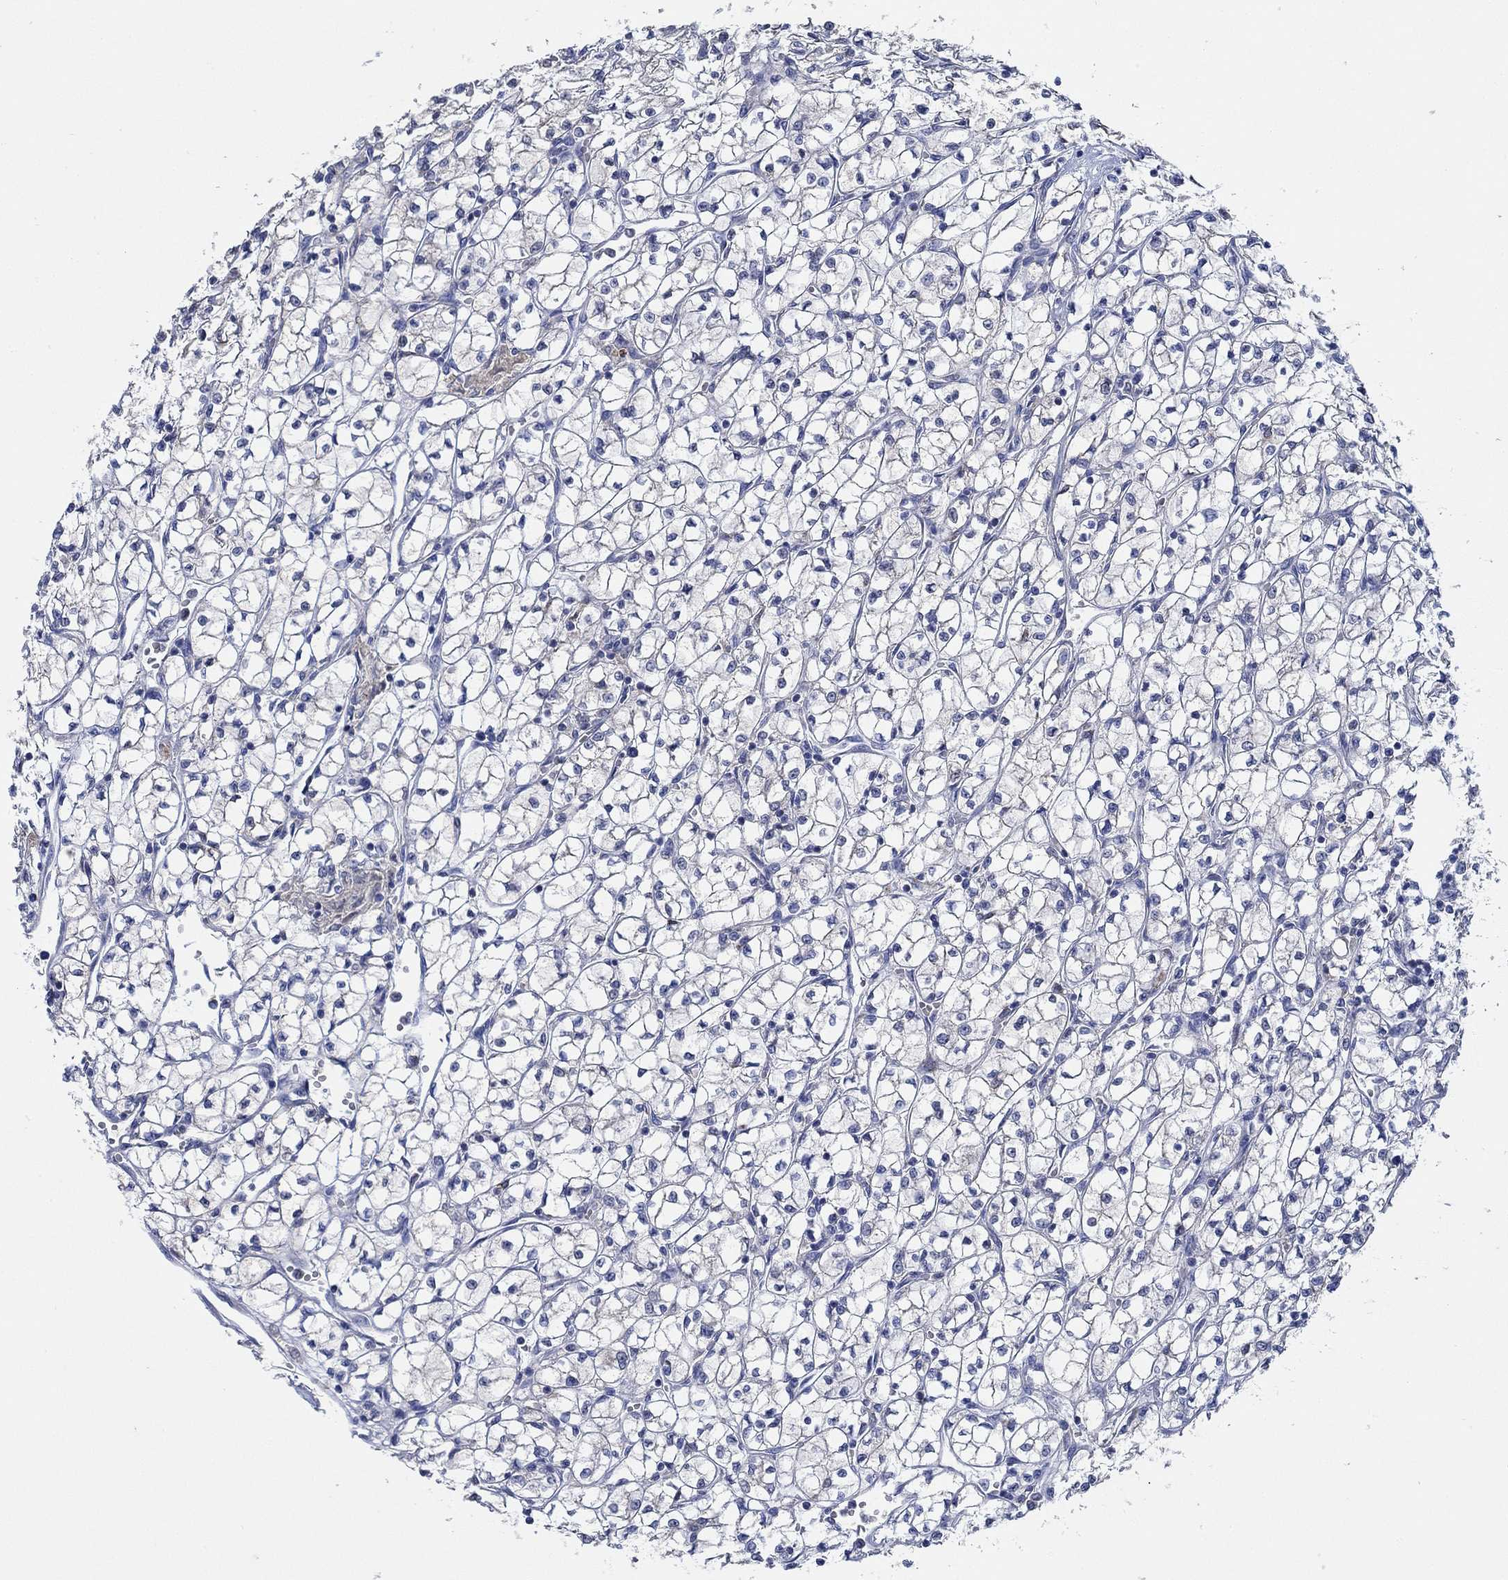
{"staining": {"intensity": "negative", "quantity": "none", "location": "none"}, "tissue": "renal cancer", "cell_type": "Tumor cells", "image_type": "cancer", "snomed": [{"axis": "morphology", "description": "Adenocarcinoma, NOS"}, {"axis": "topography", "description": "Kidney"}], "caption": "Renal cancer was stained to show a protein in brown. There is no significant positivity in tumor cells. (DAB IHC with hematoxylin counter stain).", "gene": "MPP1", "patient": {"sex": "female", "age": 64}}